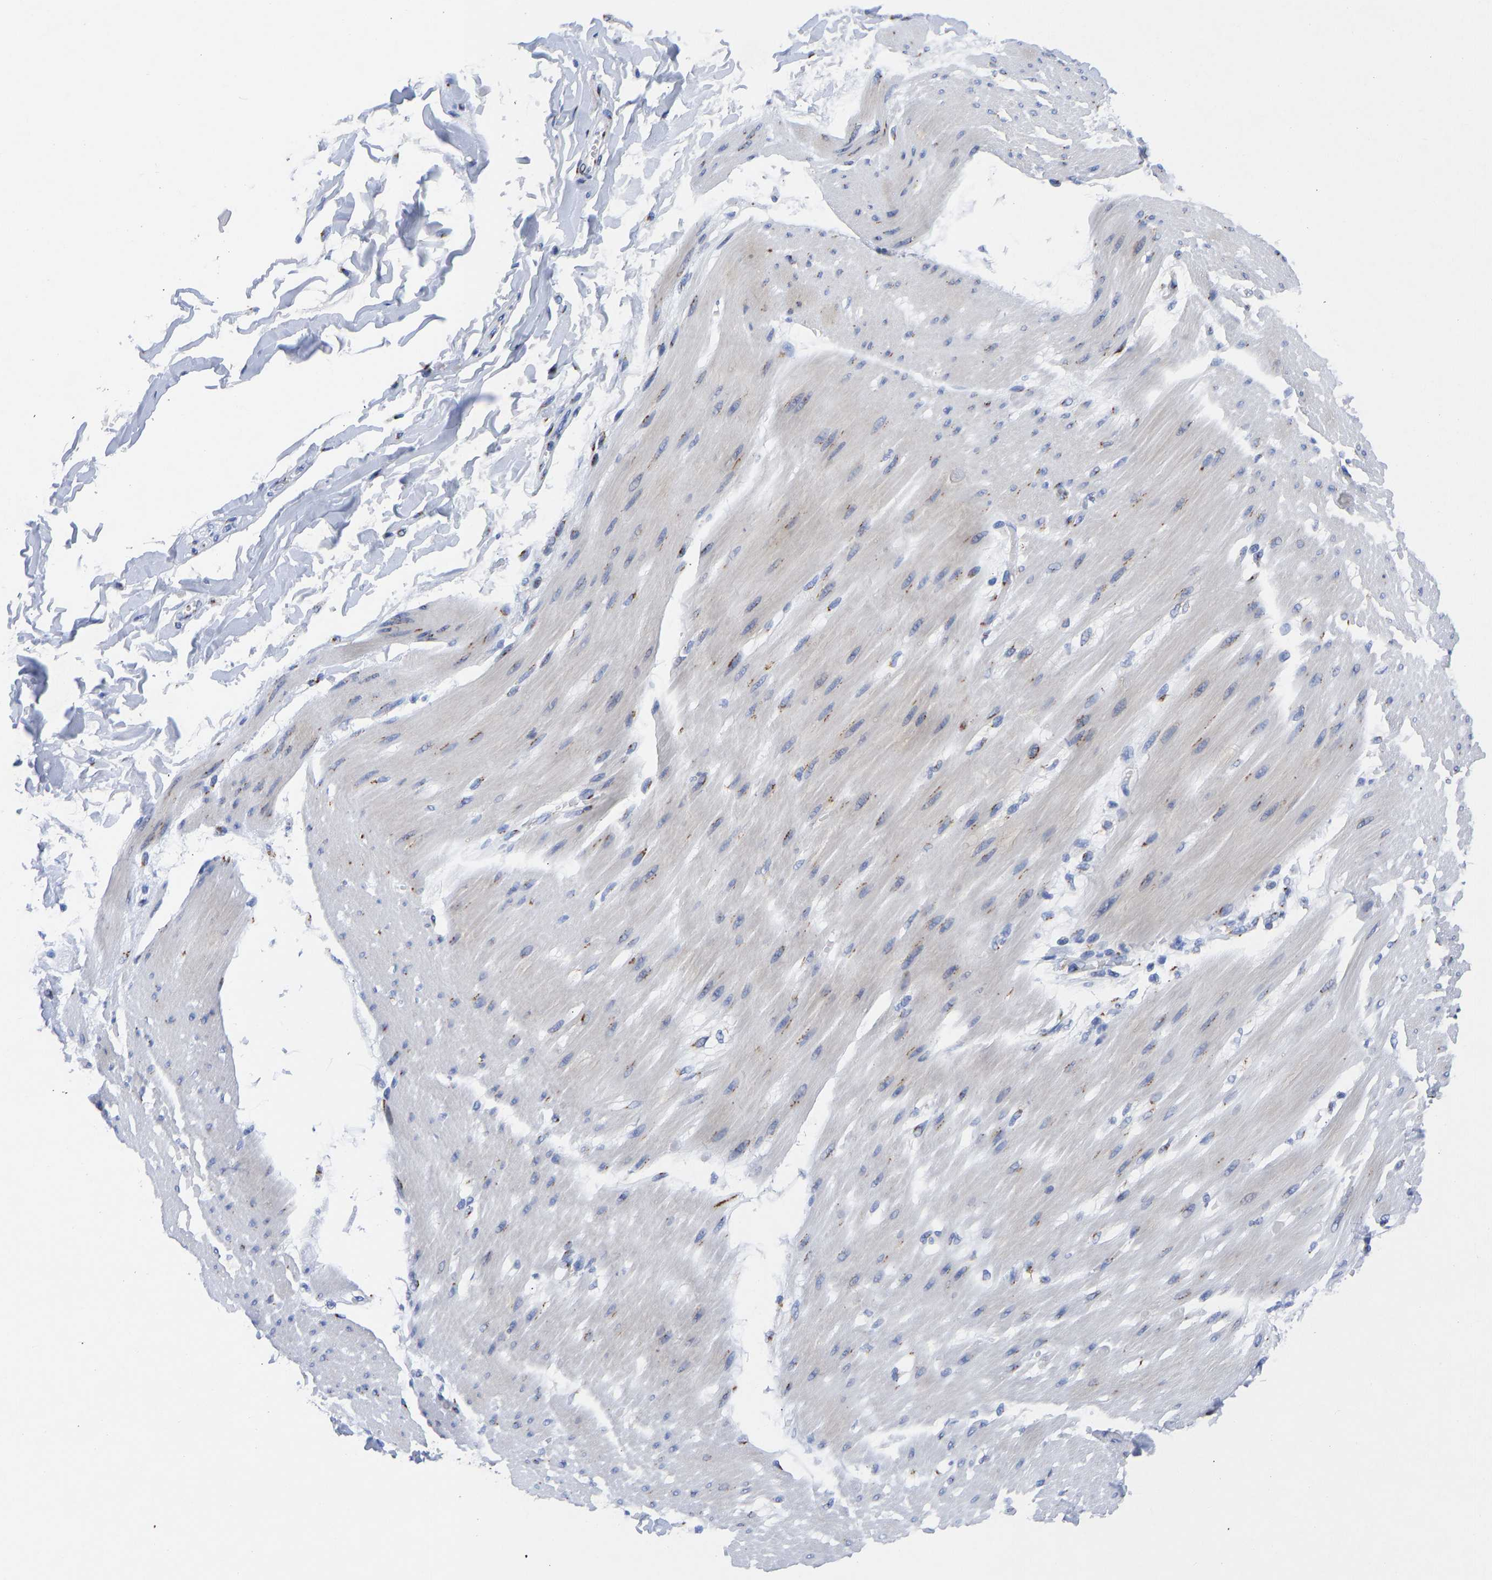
{"staining": {"intensity": "negative", "quantity": "none", "location": "none"}, "tissue": "adipose tissue", "cell_type": "Adipocytes", "image_type": "normal", "snomed": [{"axis": "morphology", "description": "Normal tissue, NOS"}, {"axis": "morphology", "description": "Adenocarcinoma, NOS"}, {"axis": "topography", "description": "Duodenum"}, {"axis": "topography", "description": "Peripheral nerve tissue"}], "caption": "High magnification brightfield microscopy of benign adipose tissue stained with DAB (brown) and counterstained with hematoxylin (blue): adipocytes show no significant expression. (DAB (3,3'-diaminobenzidine) IHC, high magnification).", "gene": "TMEM87A", "patient": {"sex": "female", "age": 60}}